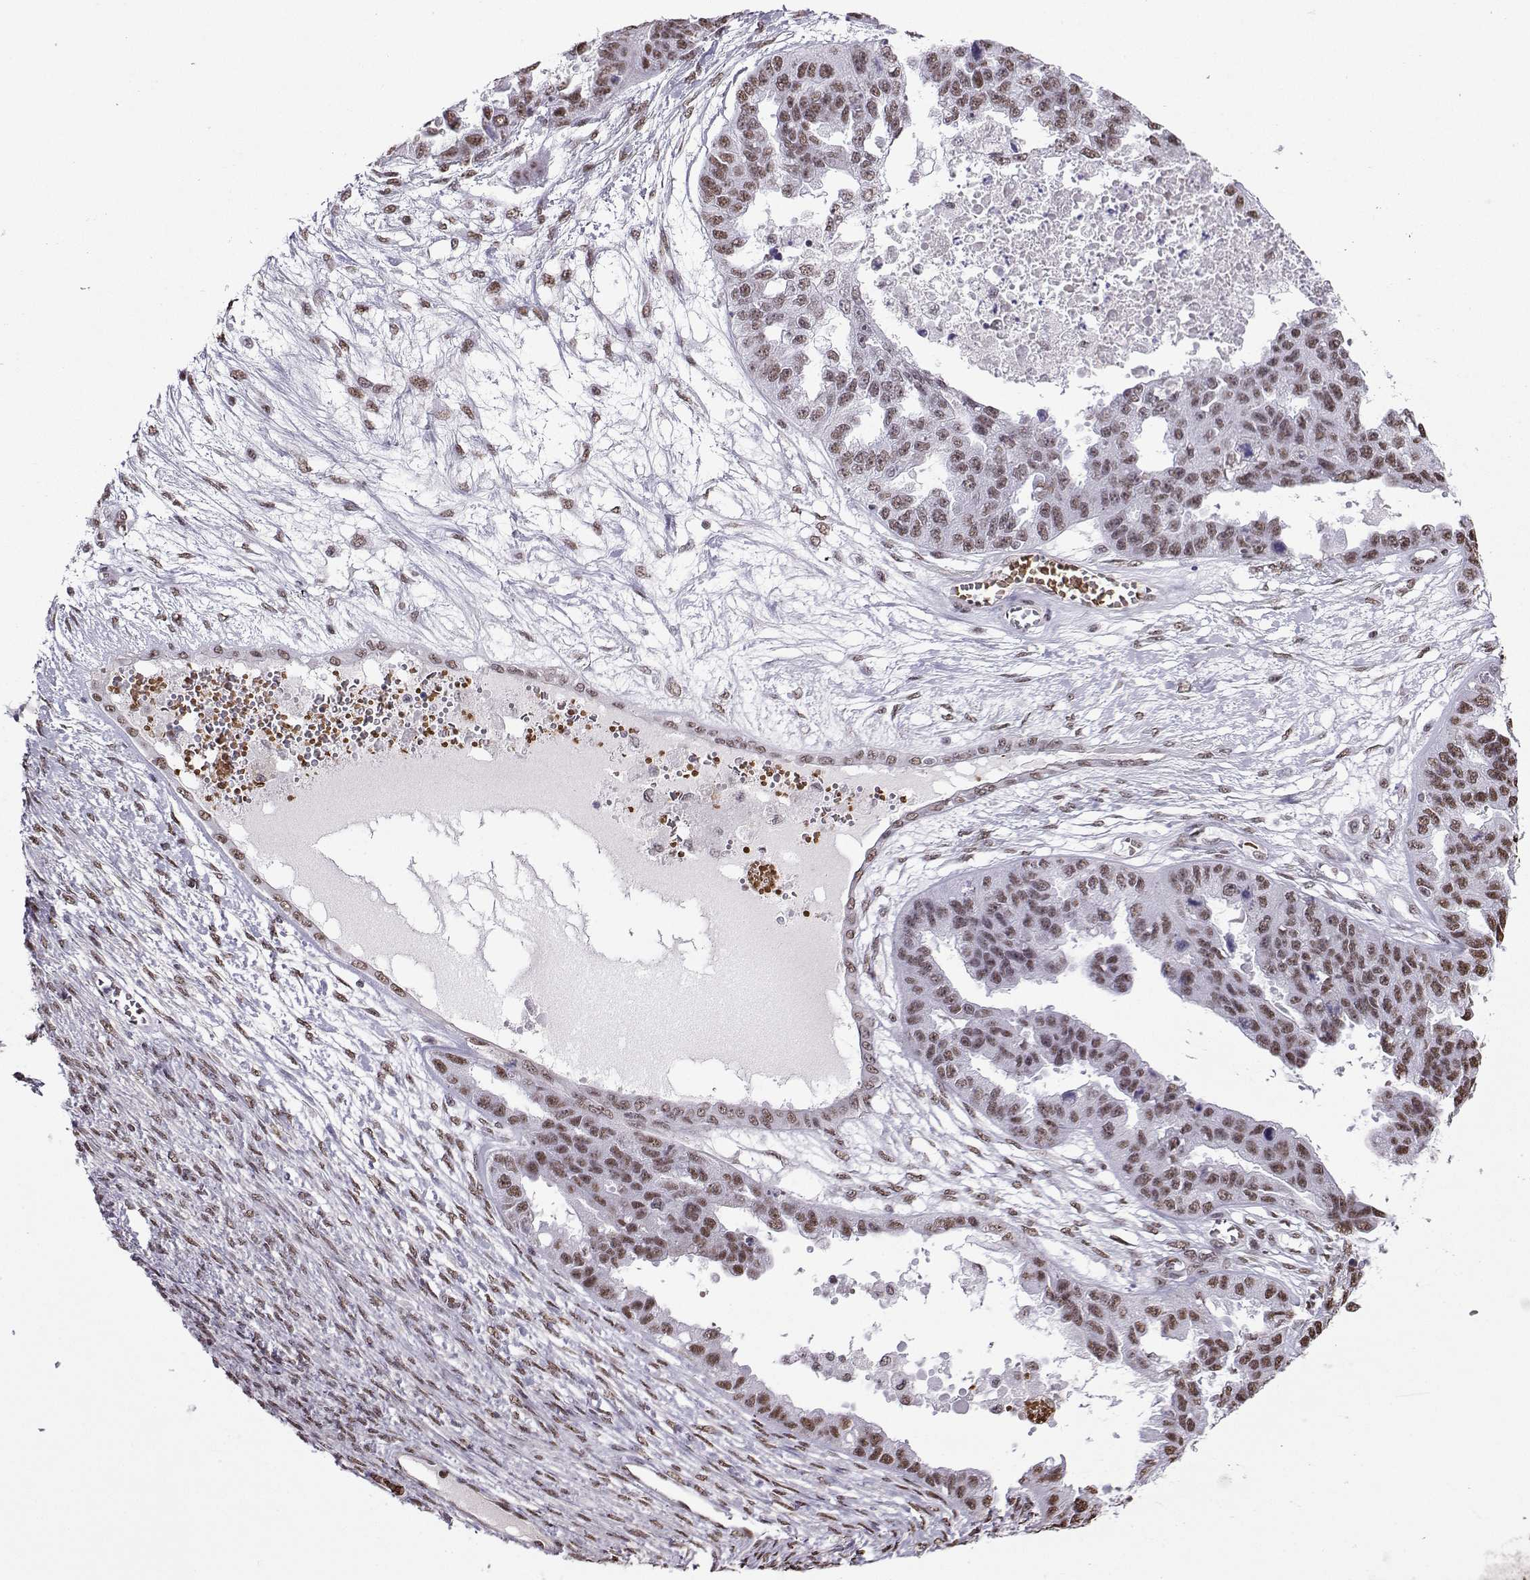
{"staining": {"intensity": "moderate", "quantity": "25%-75%", "location": "nuclear"}, "tissue": "ovarian cancer", "cell_type": "Tumor cells", "image_type": "cancer", "snomed": [{"axis": "morphology", "description": "Cystadenocarcinoma, serous, NOS"}, {"axis": "topography", "description": "Ovary"}], "caption": "The immunohistochemical stain highlights moderate nuclear expression in tumor cells of ovarian serous cystadenocarcinoma tissue.", "gene": "CCNK", "patient": {"sex": "female", "age": 58}}